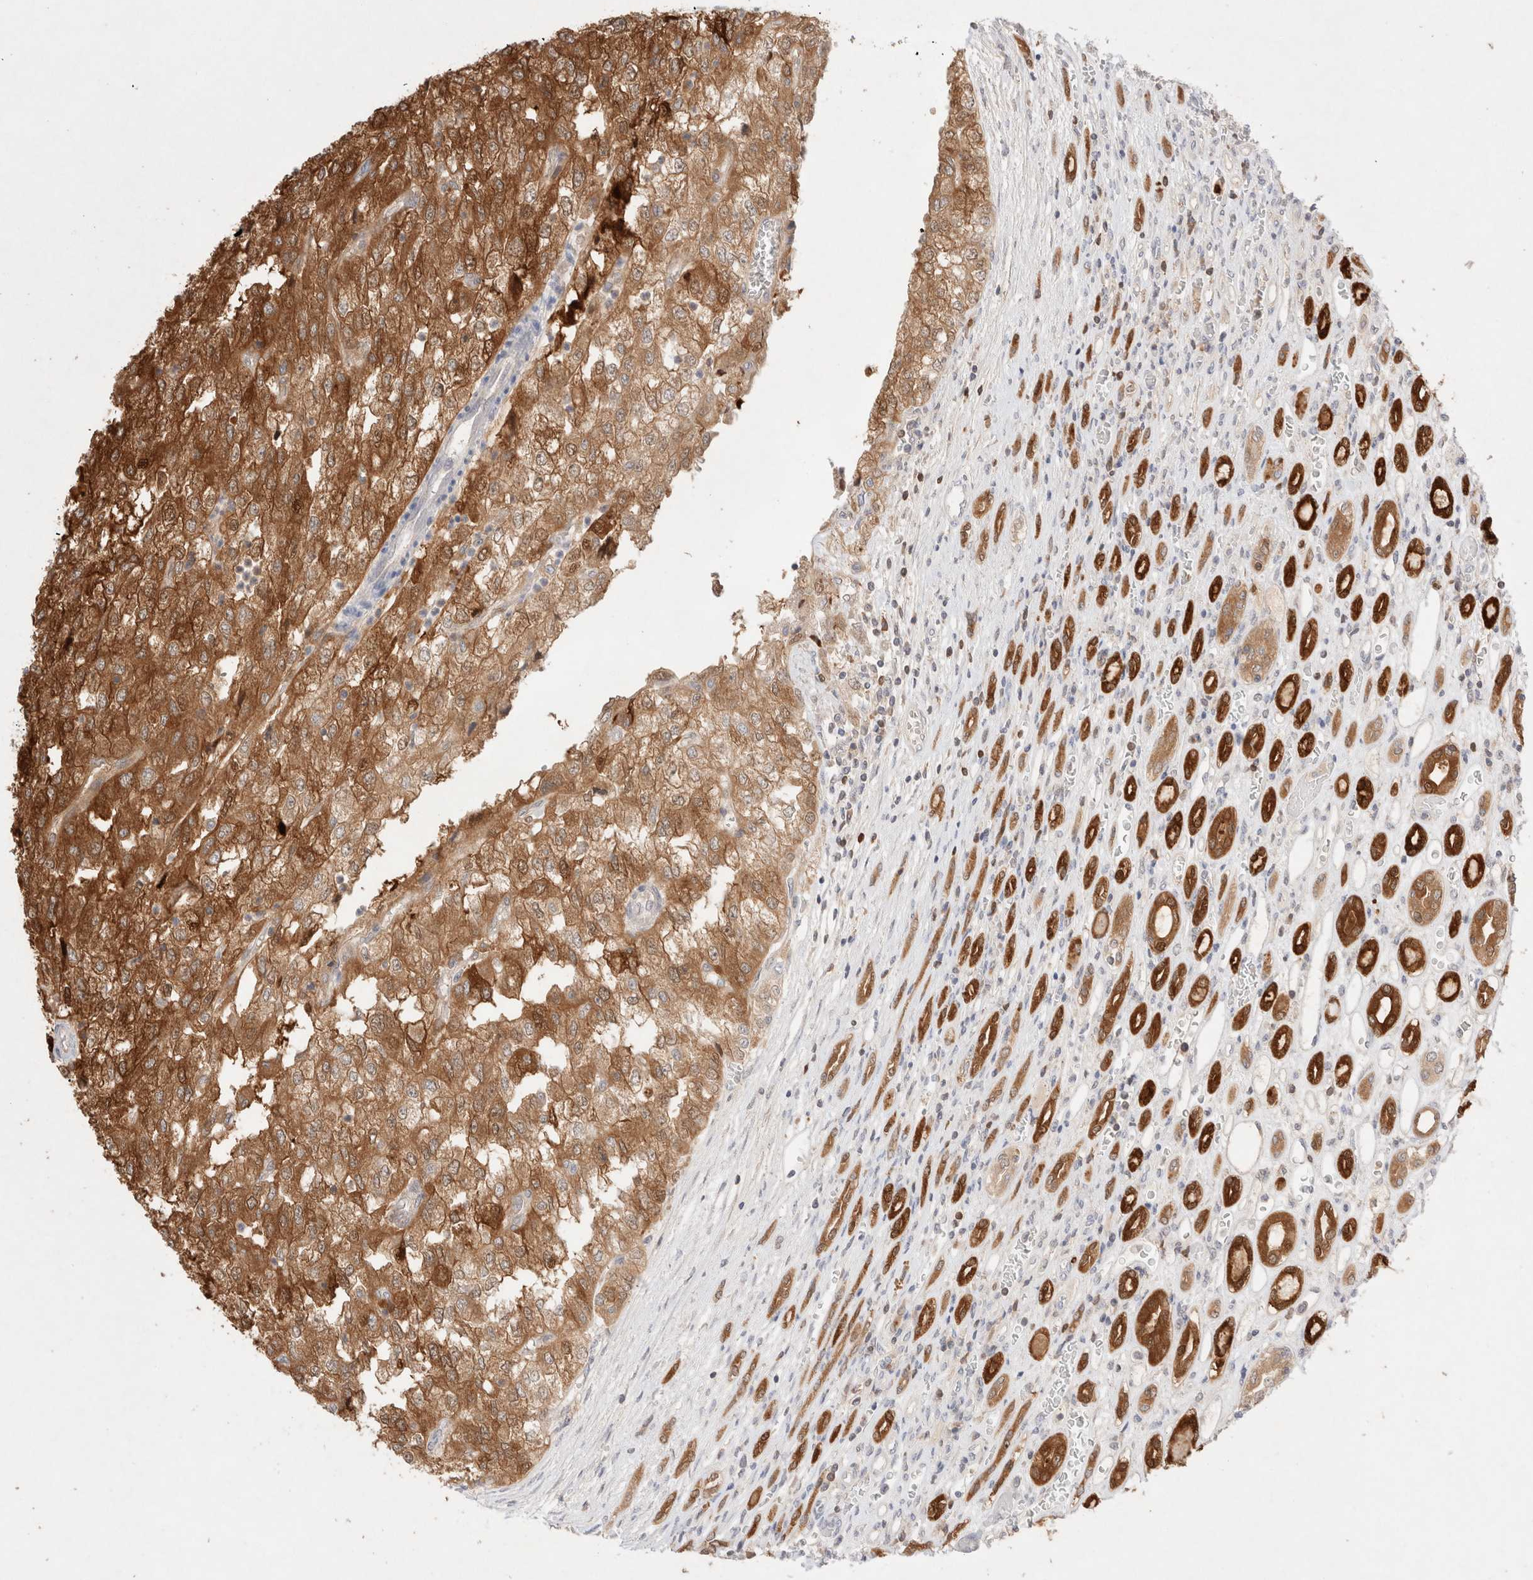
{"staining": {"intensity": "moderate", "quantity": ">75%", "location": "cytoplasmic/membranous"}, "tissue": "renal cancer", "cell_type": "Tumor cells", "image_type": "cancer", "snomed": [{"axis": "morphology", "description": "Adenocarcinoma, NOS"}, {"axis": "topography", "description": "Kidney"}], "caption": "A brown stain highlights moderate cytoplasmic/membranous positivity of a protein in human adenocarcinoma (renal) tumor cells.", "gene": "STARD10", "patient": {"sex": "female", "age": 54}}